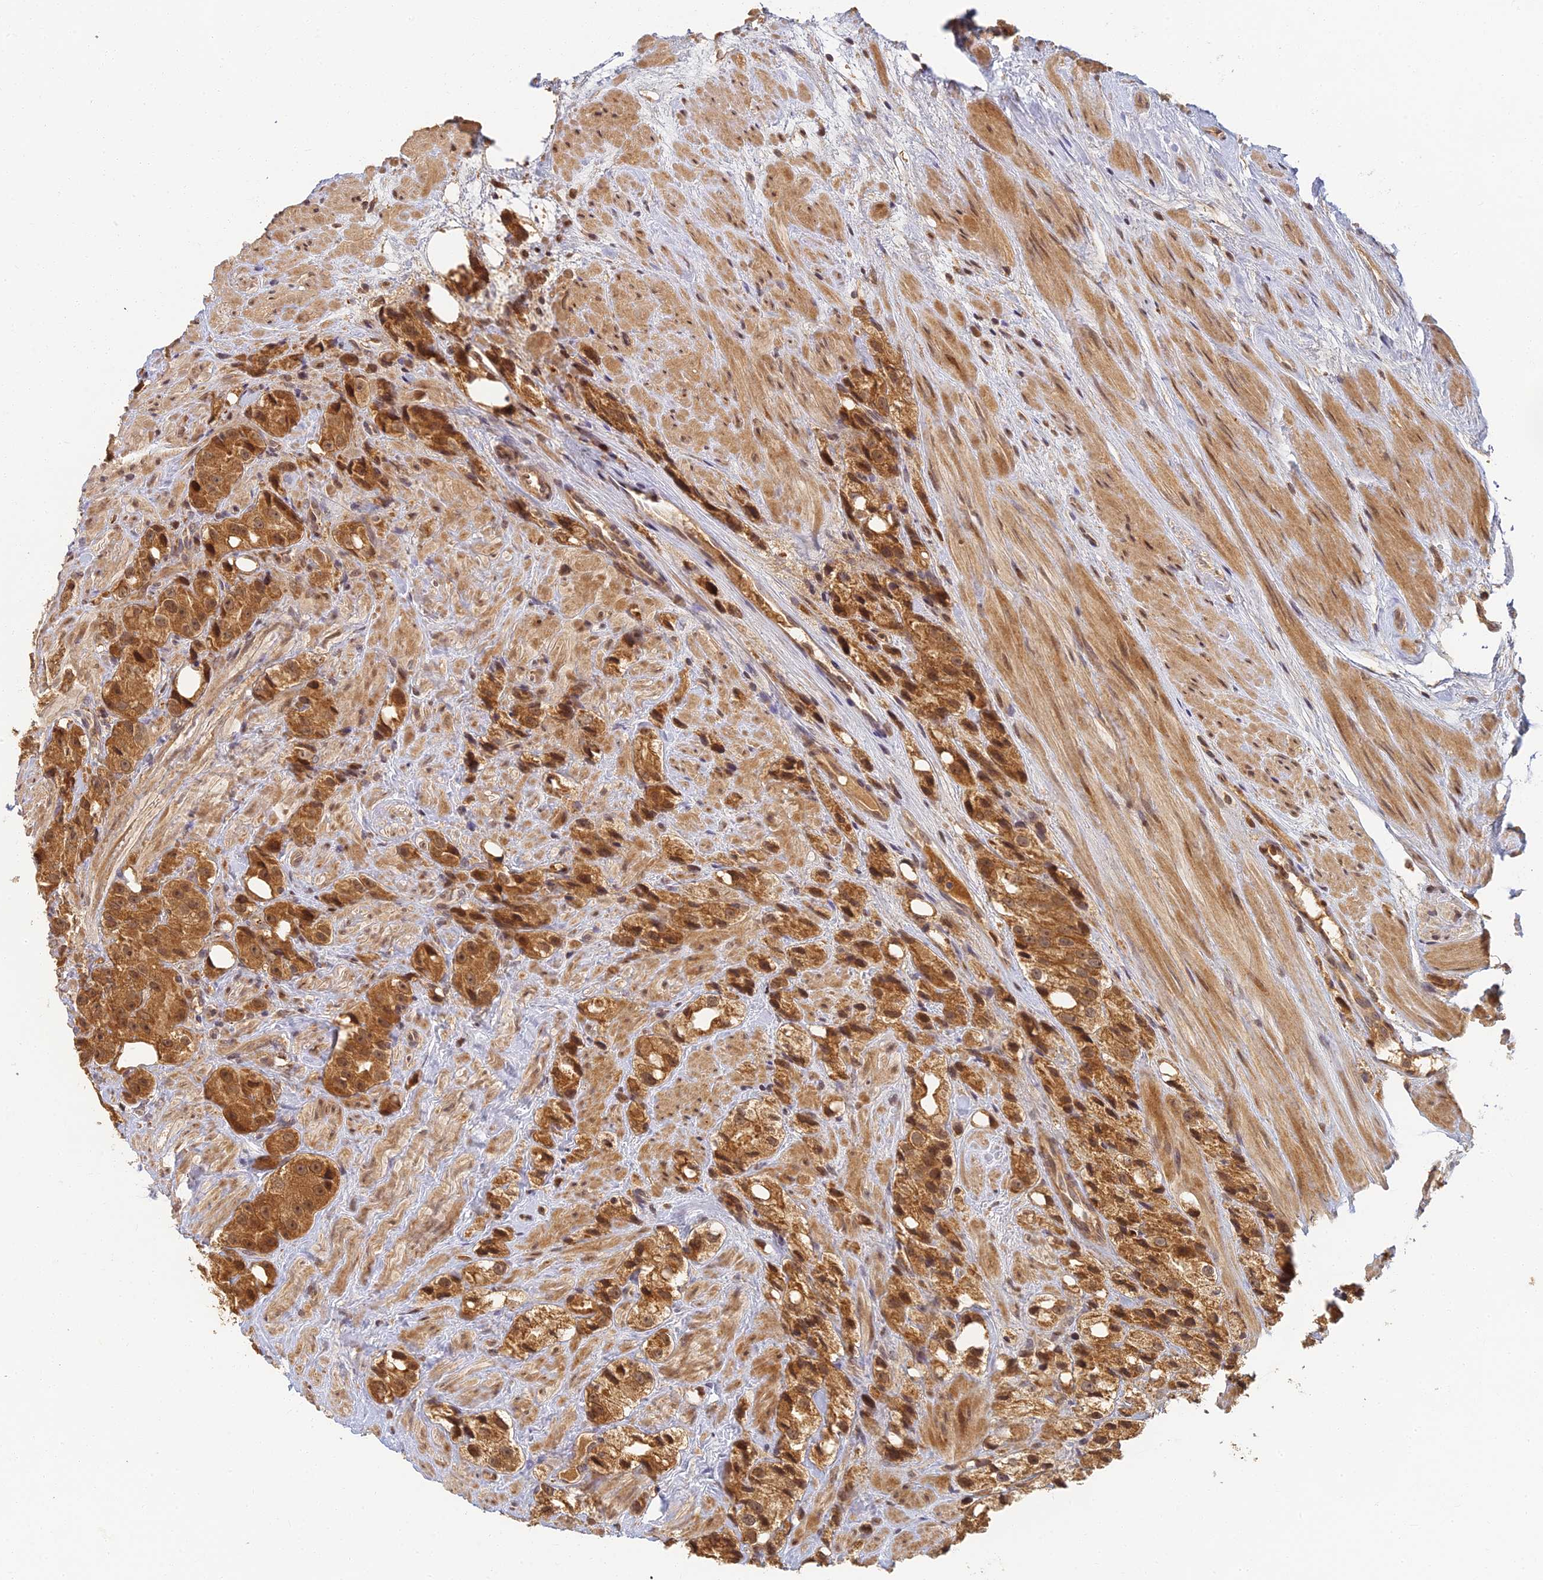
{"staining": {"intensity": "strong", "quantity": ">75%", "location": "cytoplasmic/membranous"}, "tissue": "prostate cancer", "cell_type": "Tumor cells", "image_type": "cancer", "snomed": [{"axis": "morphology", "description": "Adenocarcinoma, NOS"}, {"axis": "topography", "description": "Prostate"}], "caption": "IHC photomicrograph of neoplastic tissue: prostate adenocarcinoma stained using IHC exhibits high levels of strong protein expression localized specifically in the cytoplasmic/membranous of tumor cells, appearing as a cytoplasmic/membranous brown color.", "gene": "RGL3", "patient": {"sex": "male", "age": 79}}